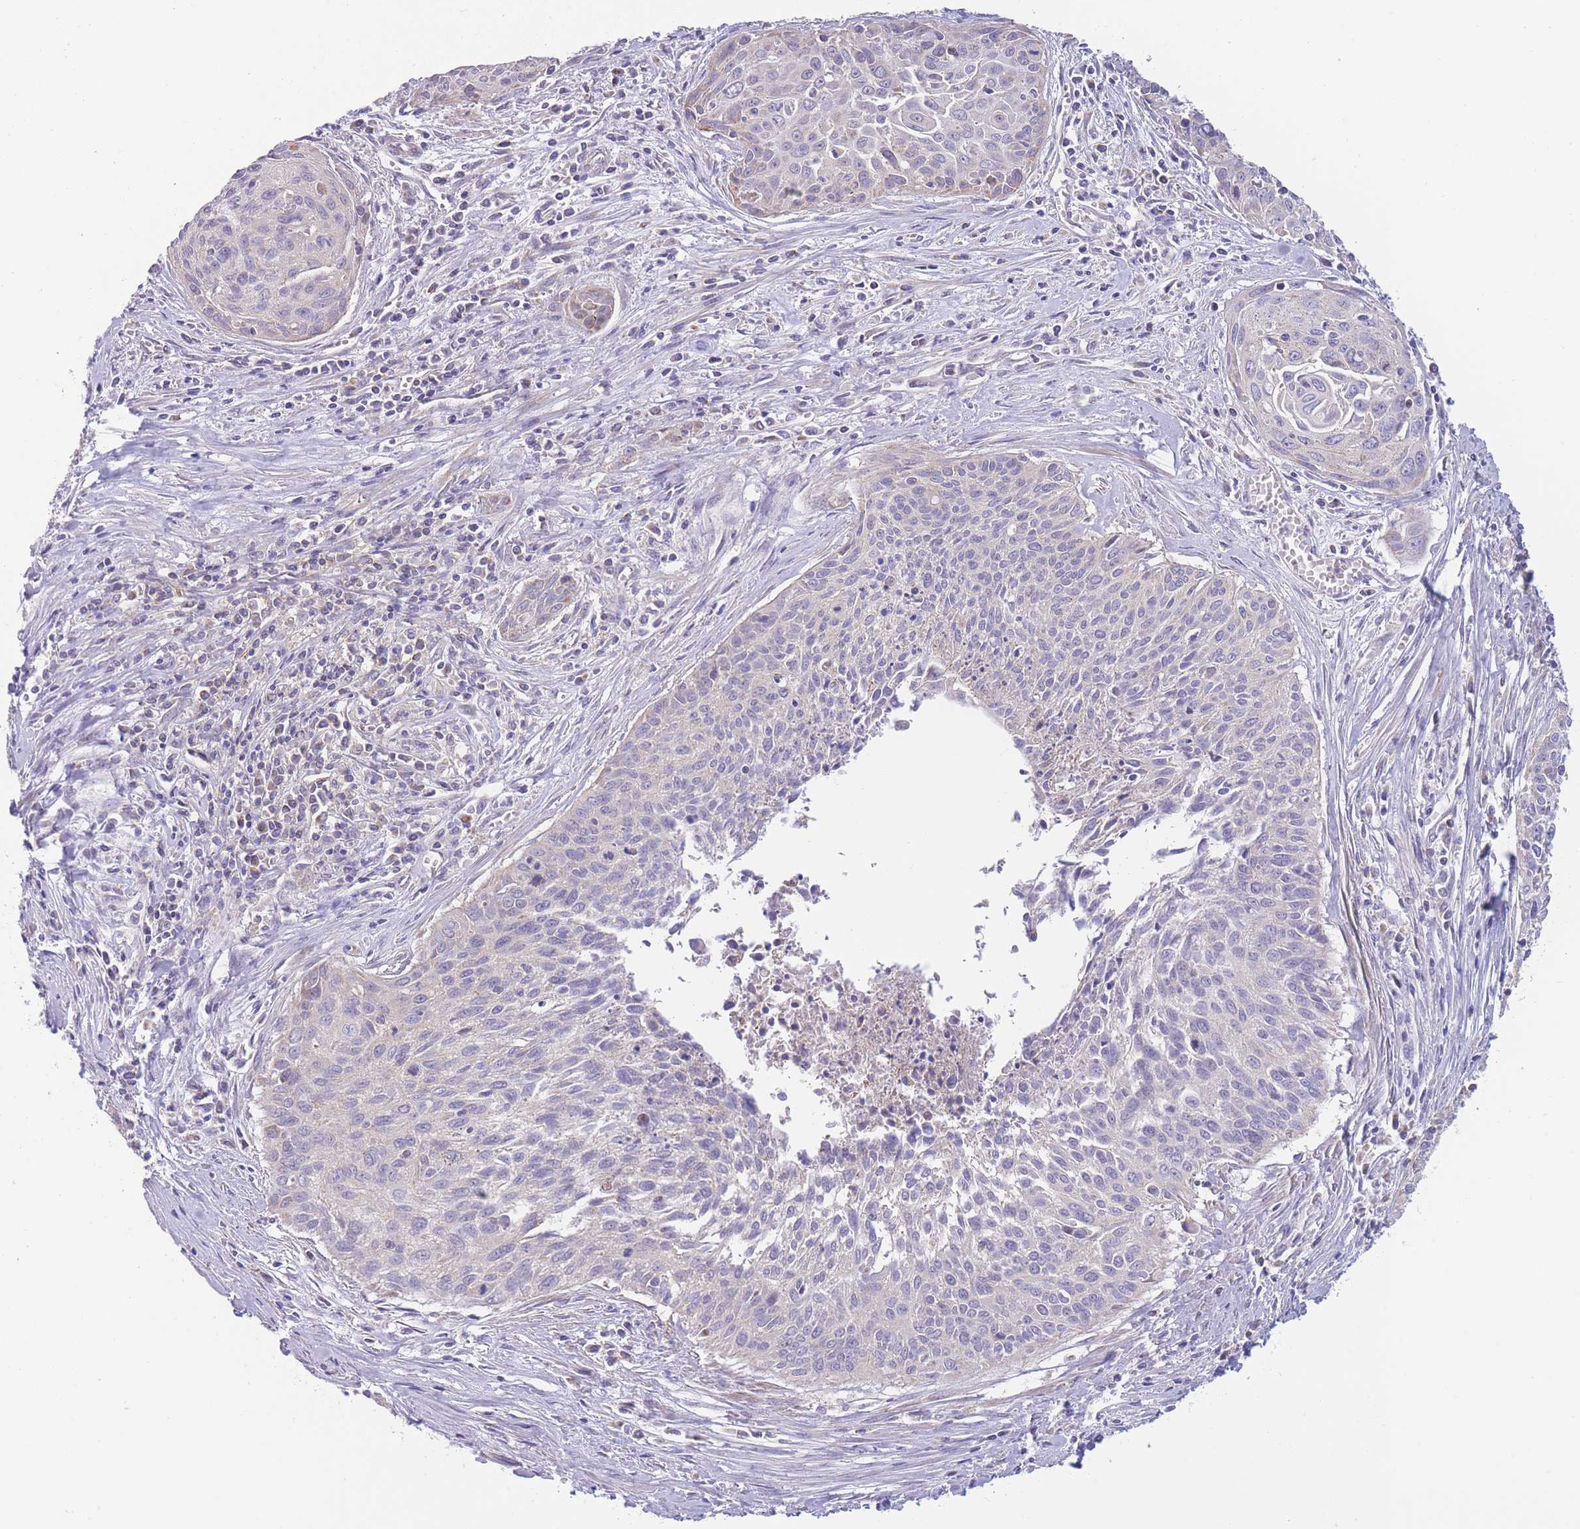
{"staining": {"intensity": "negative", "quantity": "none", "location": "none"}, "tissue": "cervical cancer", "cell_type": "Tumor cells", "image_type": "cancer", "snomed": [{"axis": "morphology", "description": "Squamous cell carcinoma, NOS"}, {"axis": "topography", "description": "Cervix"}], "caption": "Squamous cell carcinoma (cervical) was stained to show a protein in brown. There is no significant expression in tumor cells.", "gene": "SLC25A42", "patient": {"sex": "female", "age": 55}}